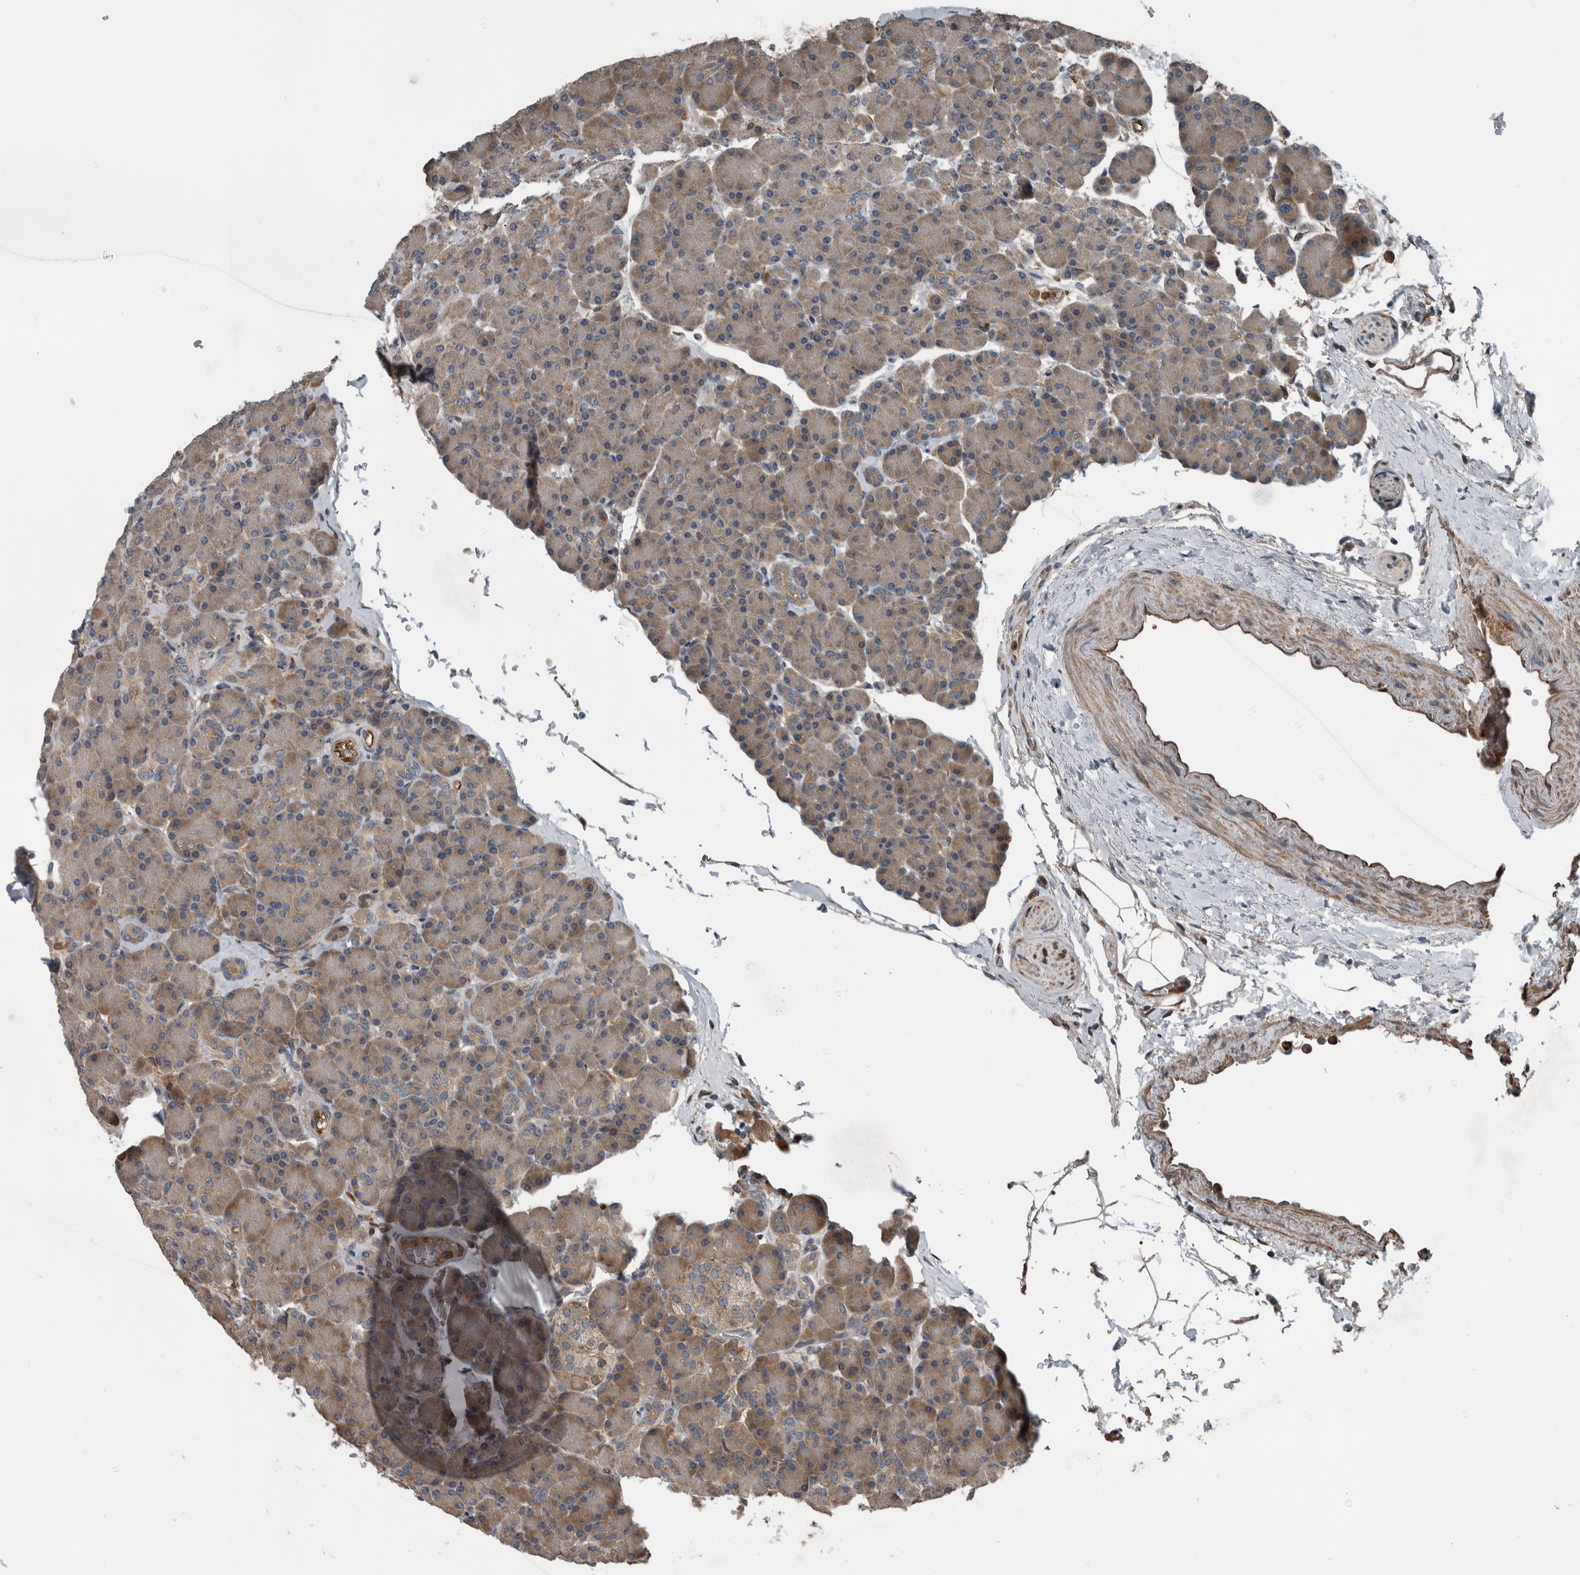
{"staining": {"intensity": "moderate", "quantity": ">75%", "location": "cytoplasmic/membranous"}, "tissue": "pancreas", "cell_type": "Exocrine glandular cells", "image_type": "normal", "snomed": [{"axis": "morphology", "description": "Normal tissue, NOS"}, {"axis": "topography", "description": "Pancreas"}], "caption": "IHC image of unremarkable pancreas: pancreas stained using IHC shows medium levels of moderate protein expression localized specifically in the cytoplasmic/membranous of exocrine glandular cells, appearing as a cytoplasmic/membranous brown color.", "gene": "EXOC8", "patient": {"sex": "female", "age": 43}}